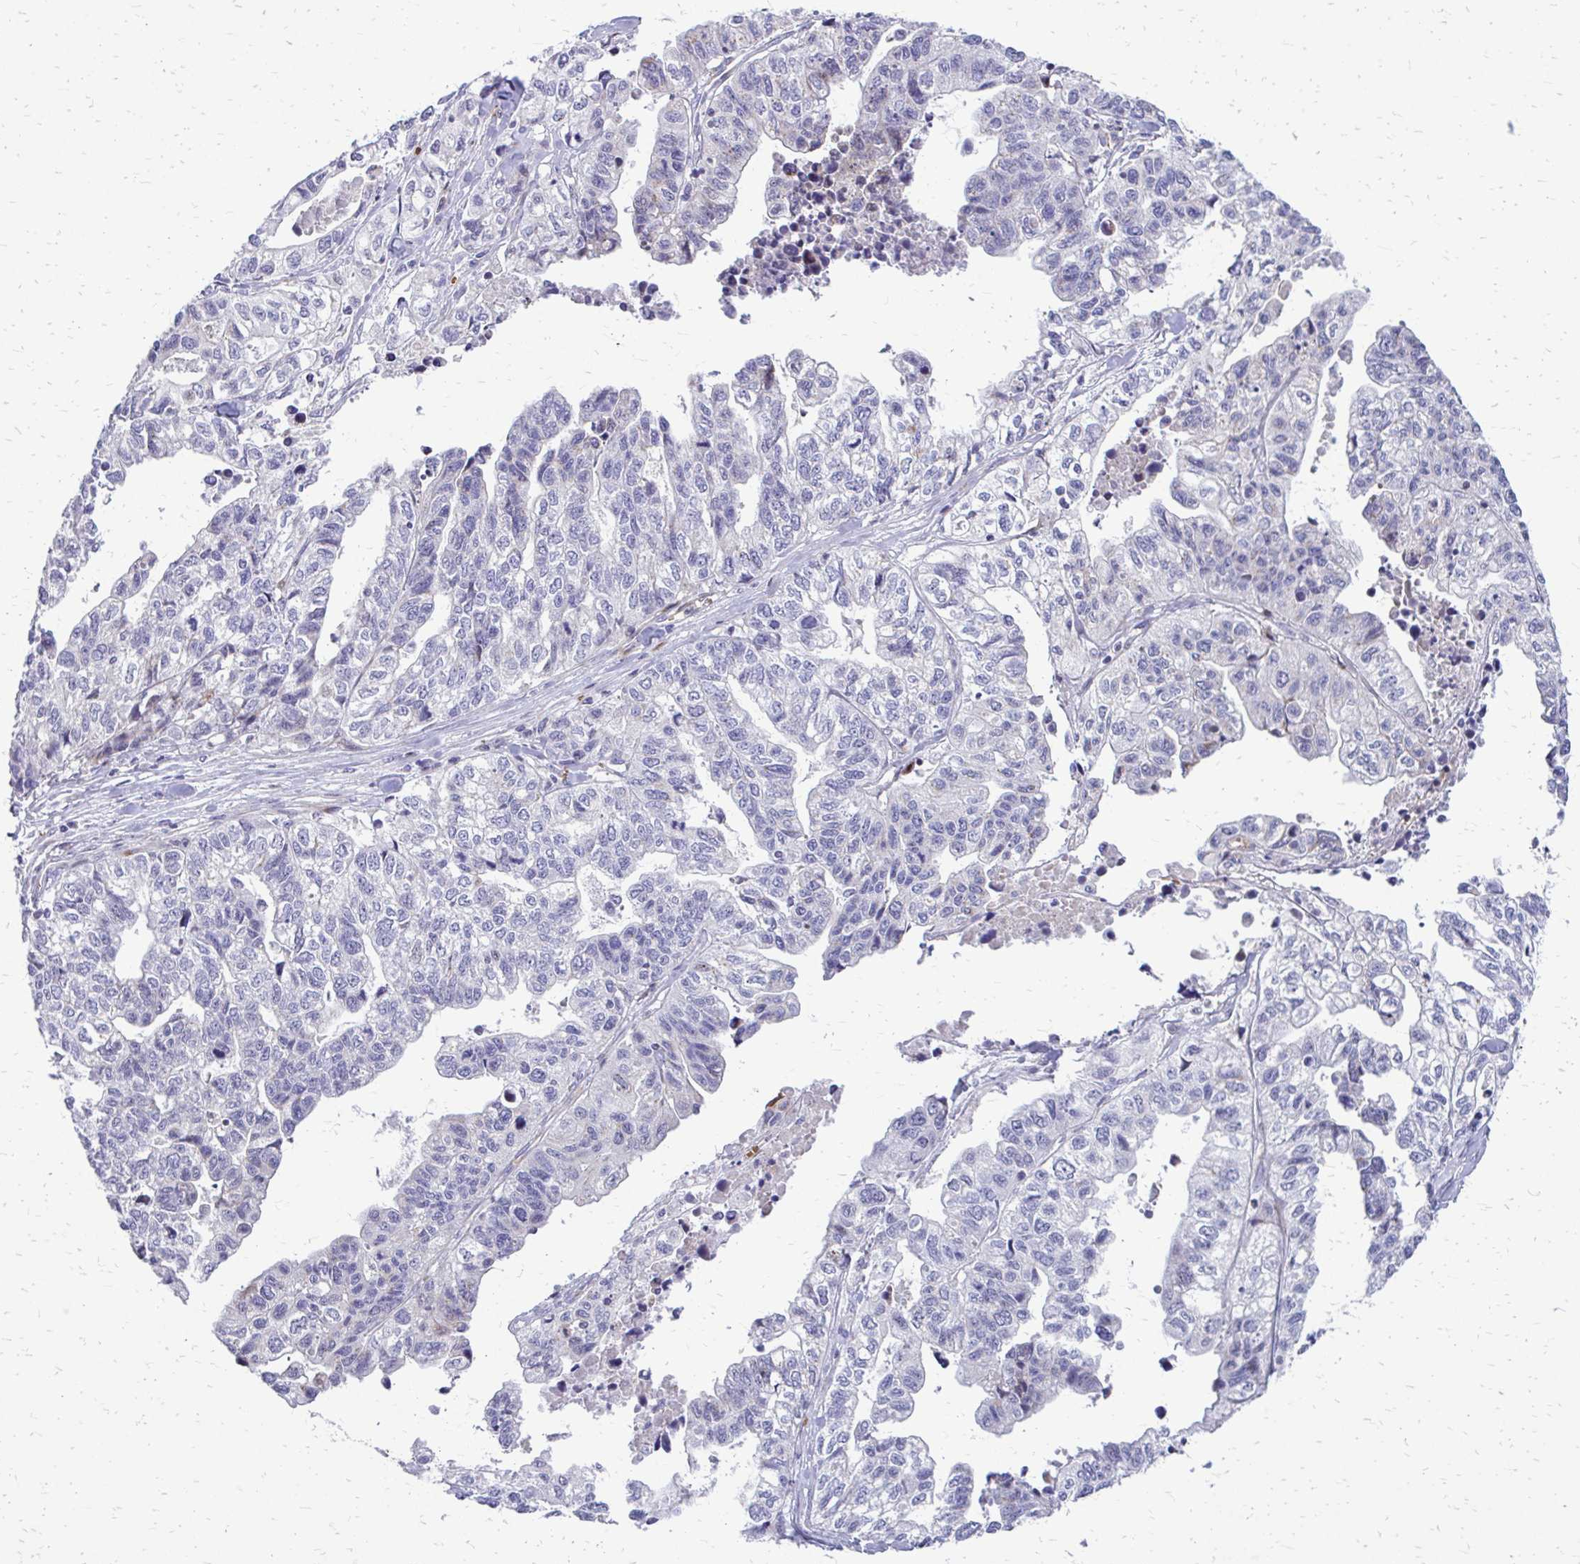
{"staining": {"intensity": "negative", "quantity": "none", "location": "none"}, "tissue": "stomach cancer", "cell_type": "Tumor cells", "image_type": "cancer", "snomed": [{"axis": "morphology", "description": "Adenocarcinoma, NOS"}, {"axis": "topography", "description": "Stomach, upper"}], "caption": "High power microscopy photomicrograph of an IHC histopathology image of stomach cancer (adenocarcinoma), revealing no significant staining in tumor cells. (DAB IHC with hematoxylin counter stain).", "gene": "FUNDC2", "patient": {"sex": "female", "age": 67}}